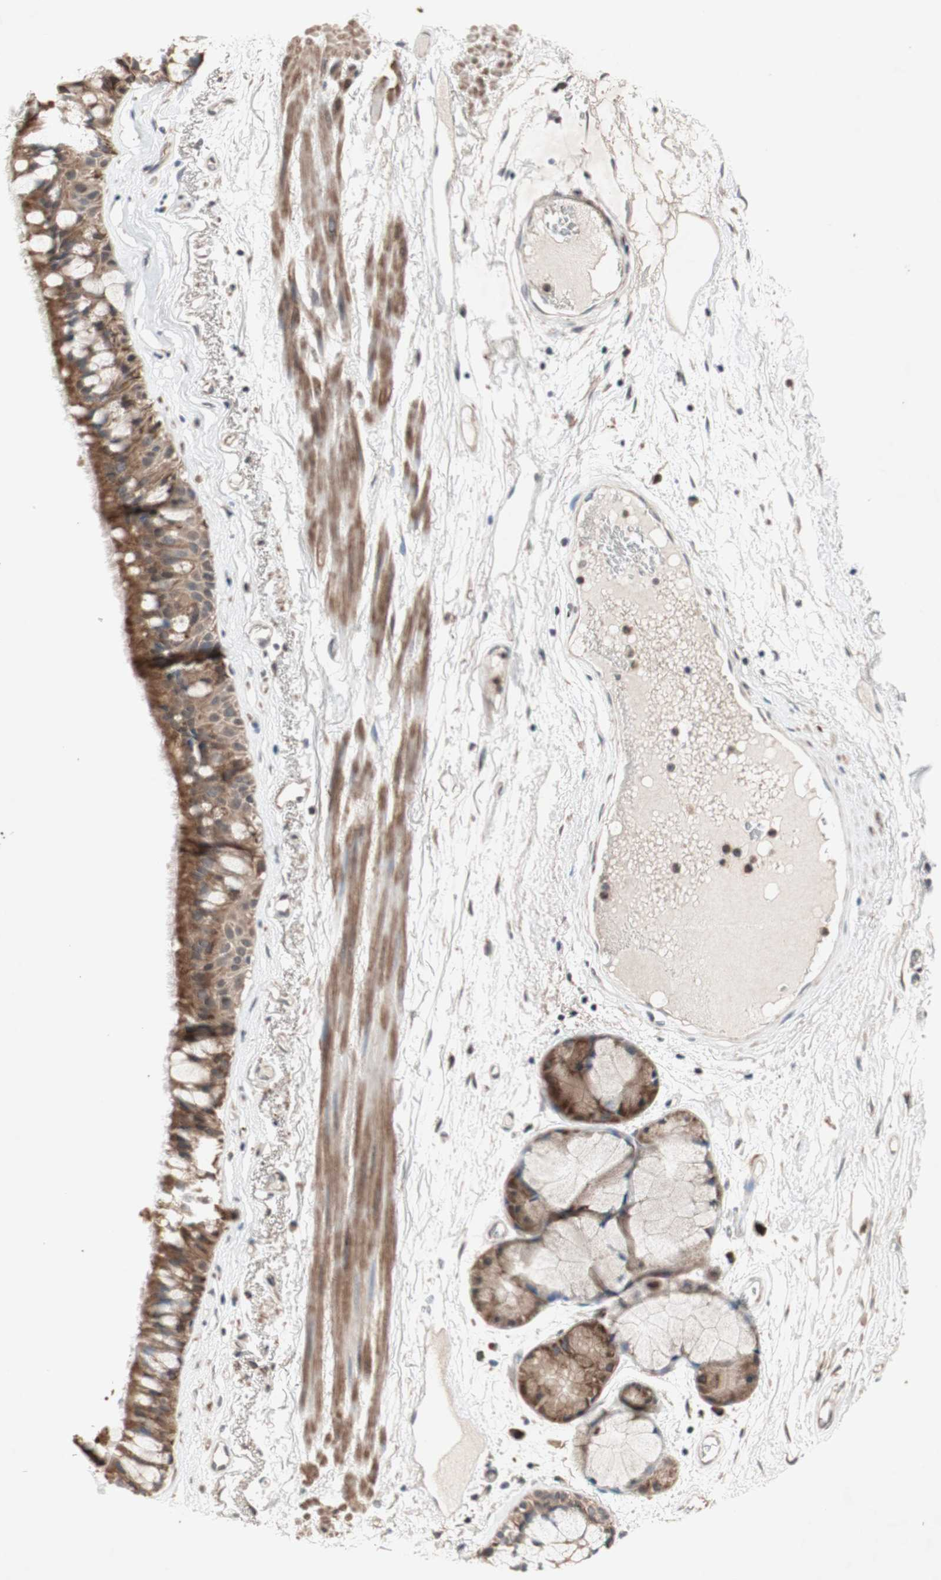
{"staining": {"intensity": "moderate", "quantity": ">75%", "location": "cytoplasmic/membranous"}, "tissue": "bronchus", "cell_type": "Respiratory epithelial cells", "image_type": "normal", "snomed": [{"axis": "morphology", "description": "Normal tissue, NOS"}, {"axis": "topography", "description": "Bronchus"}], "caption": "High-magnification brightfield microscopy of benign bronchus stained with DAB (3,3'-diaminobenzidine) (brown) and counterstained with hematoxylin (blue). respiratory epithelial cells exhibit moderate cytoplasmic/membranous staining is appreciated in about>75% of cells.", "gene": "DDOST", "patient": {"sex": "male", "age": 66}}